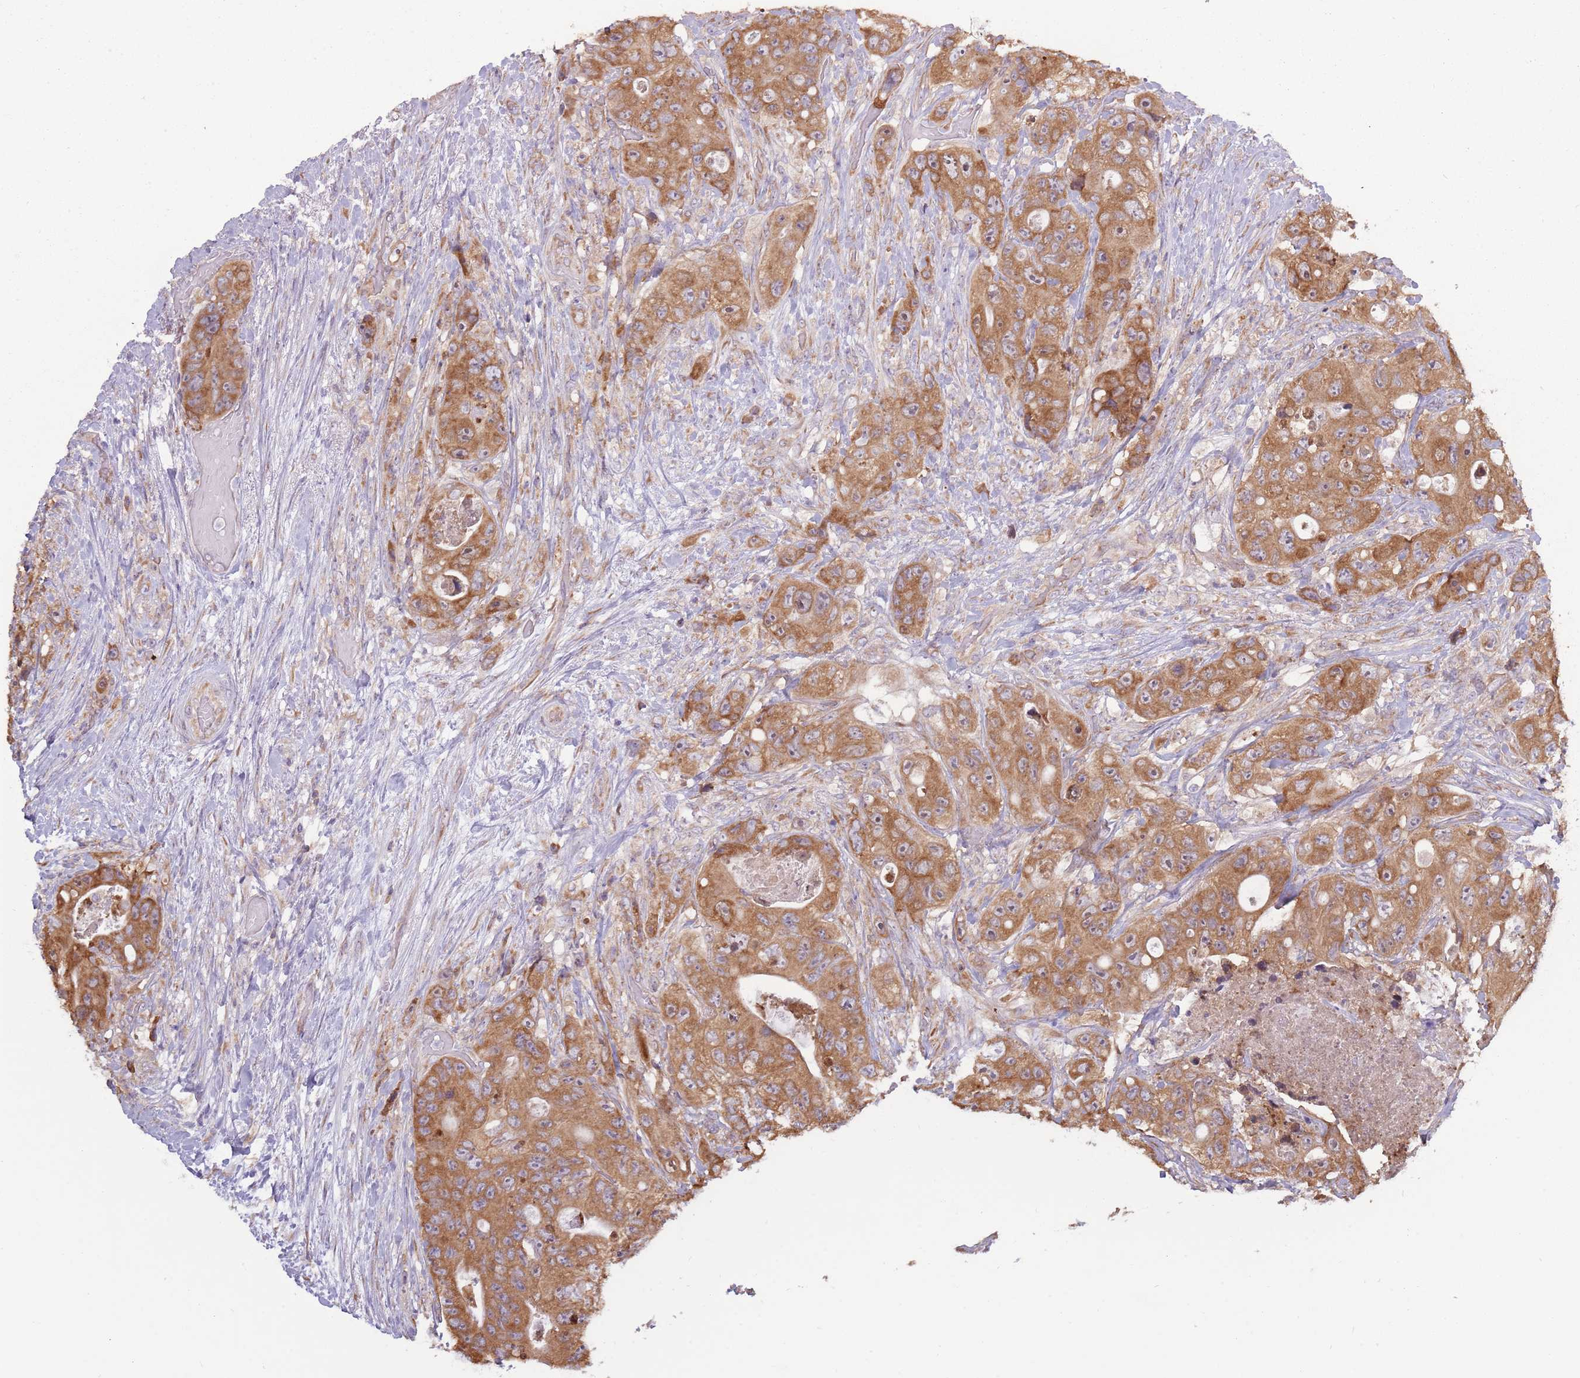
{"staining": {"intensity": "moderate", "quantity": ">75%", "location": "cytoplasmic/membranous"}, "tissue": "colorectal cancer", "cell_type": "Tumor cells", "image_type": "cancer", "snomed": [{"axis": "morphology", "description": "Adenocarcinoma, NOS"}, {"axis": "topography", "description": "Colon"}], "caption": "An image of human colorectal cancer stained for a protein displays moderate cytoplasmic/membranous brown staining in tumor cells.", "gene": "RPL17-C18orf32", "patient": {"sex": "female", "age": 46}}